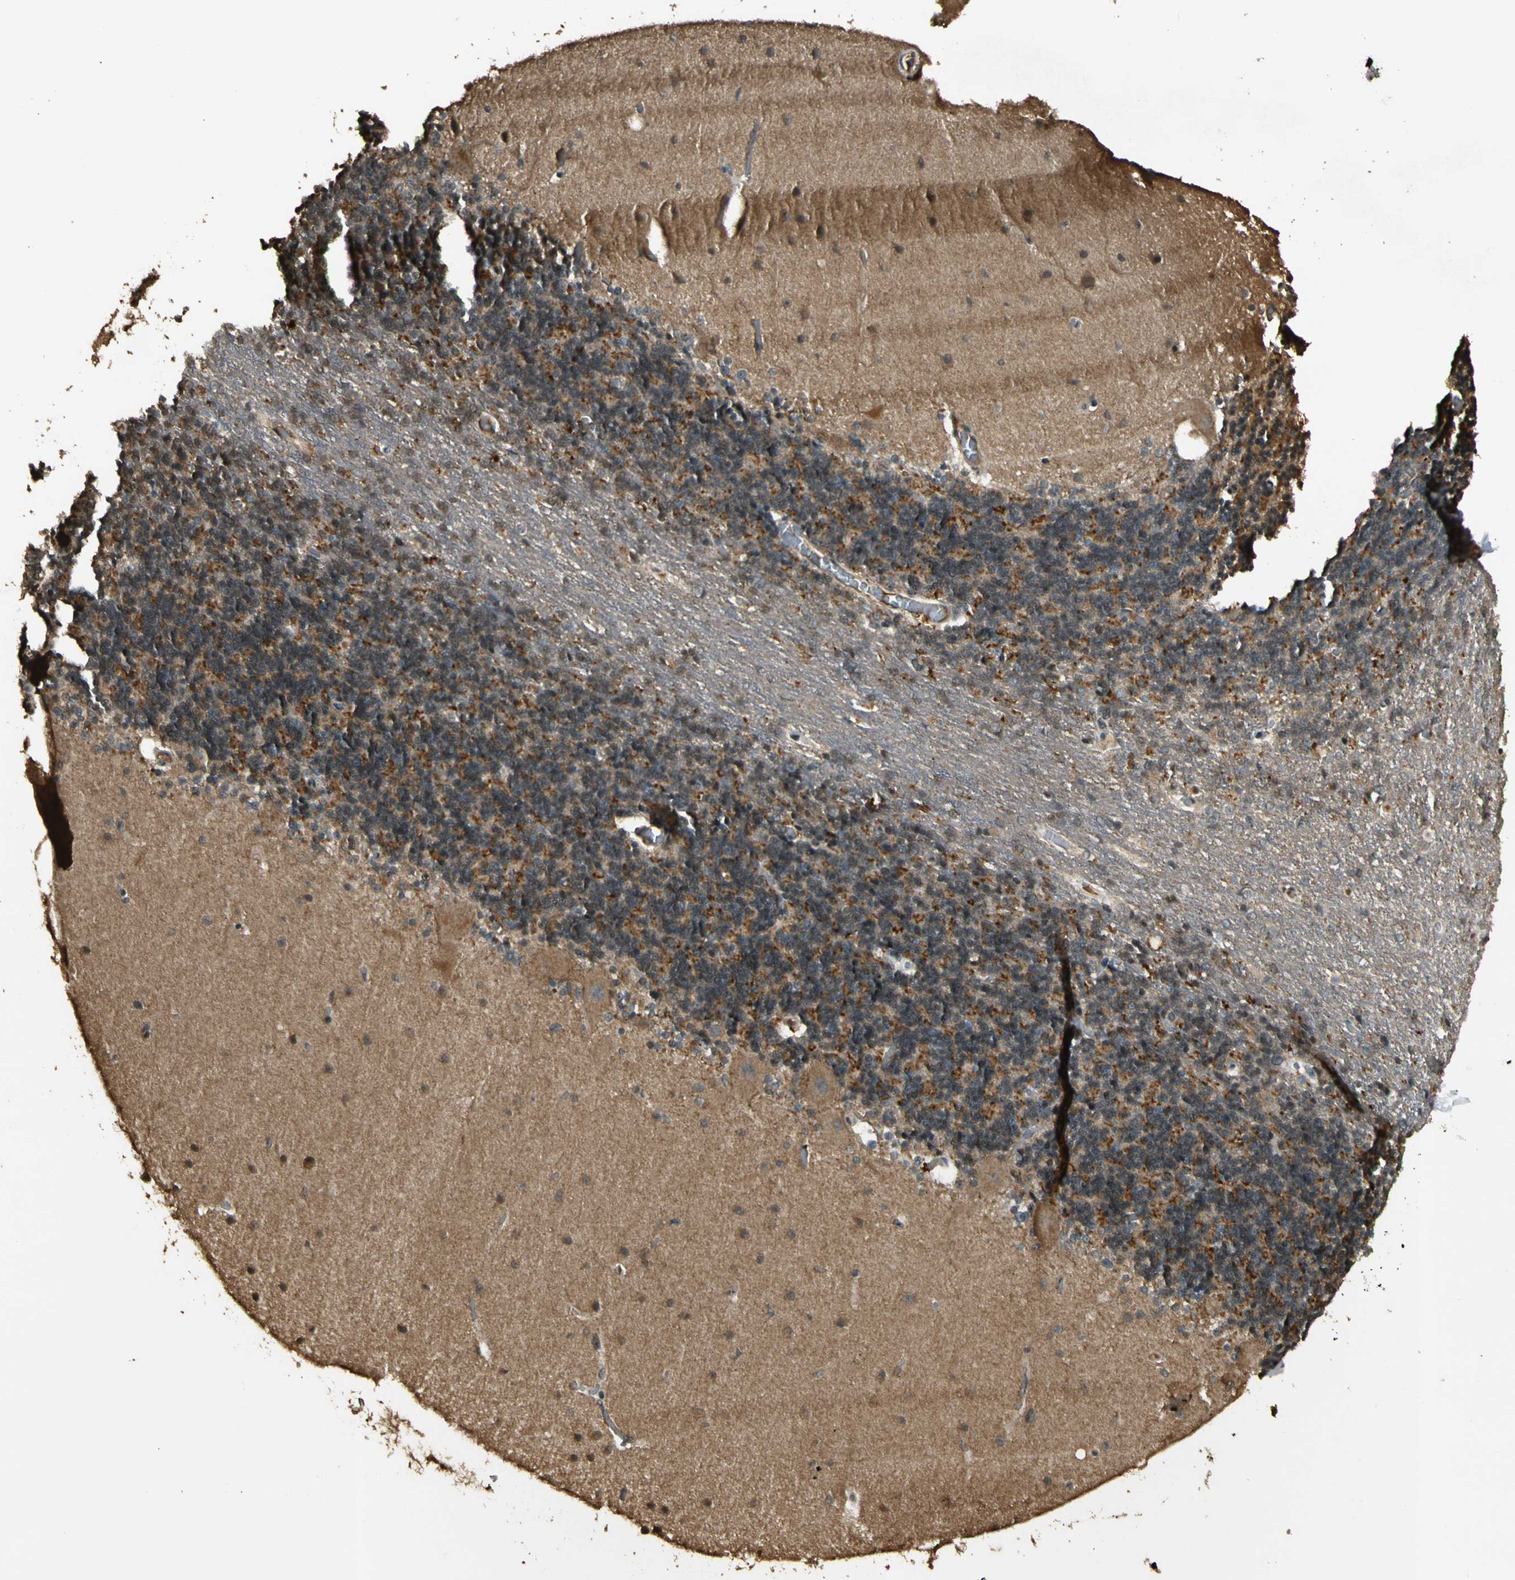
{"staining": {"intensity": "moderate", "quantity": "<25%", "location": "cytoplasmic/membranous"}, "tissue": "cerebellum", "cell_type": "Cells in granular layer", "image_type": "normal", "snomed": [{"axis": "morphology", "description": "Normal tissue, NOS"}, {"axis": "topography", "description": "Cerebellum"}], "caption": "Protein analysis of benign cerebellum shows moderate cytoplasmic/membranous expression in approximately <25% of cells in granular layer.", "gene": "GMEB2", "patient": {"sex": "female", "age": 54}}